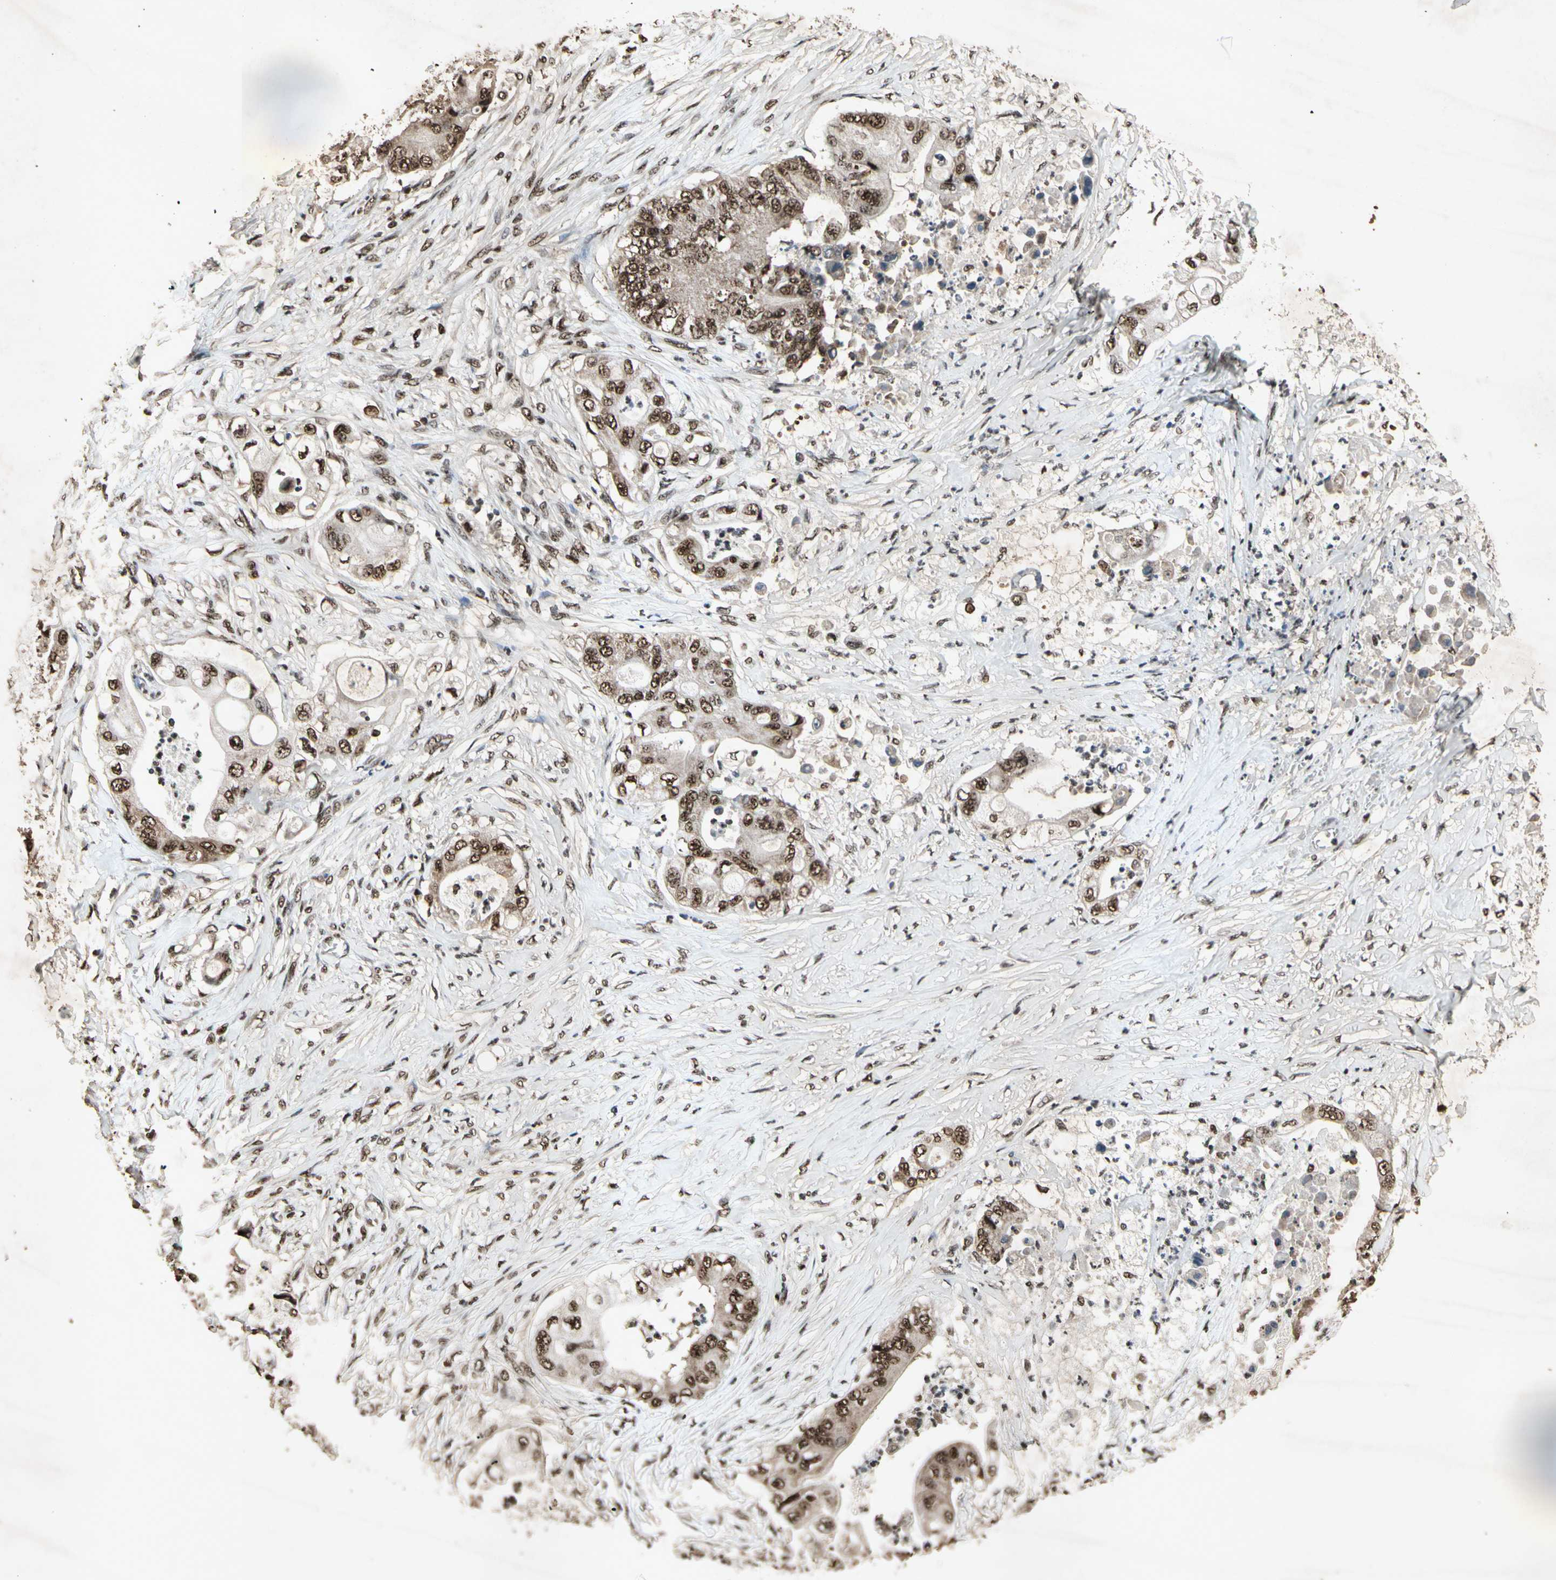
{"staining": {"intensity": "strong", "quantity": ">75%", "location": "cytoplasmic/membranous,nuclear"}, "tissue": "stomach cancer", "cell_type": "Tumor cells", "image_type": "cancer", "snomed": [{"axis": "morphology", "description": "Adenocarcinoma, NOS"}, {"axis": "topography", "description": "Stomach"}], "caption": "Protein staining of adenocarcinoma (stomach) tissue reveals strong cytoplasmic/membranous and nuclear expression in about >75% of tumor cells. The protein is stained brown, and the nuclei are stained in blue (DAB IHC with brightfield microscopy, high magnification).", "gene": "TBX2", "patient": {"sex": "female", "age": 73}}